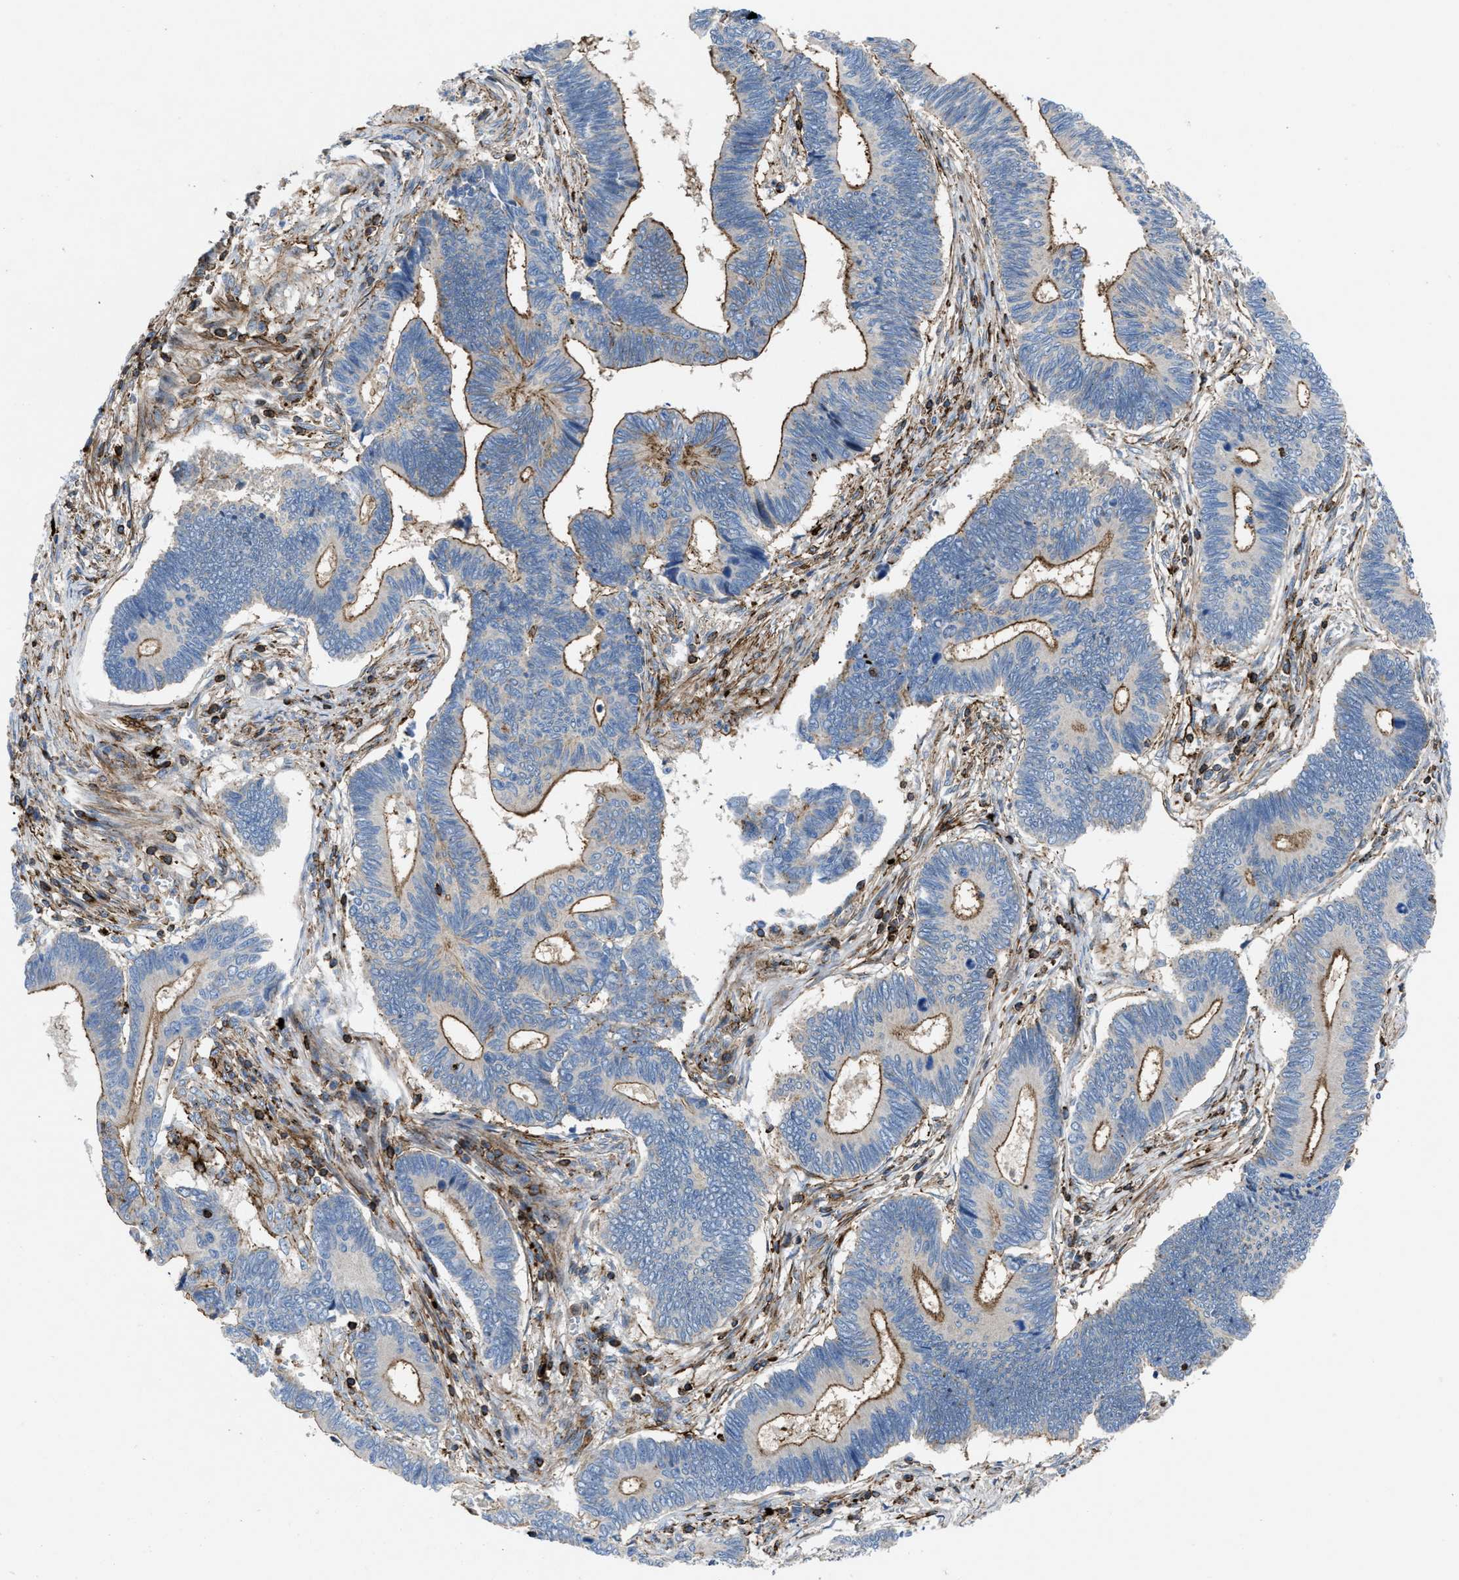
{"staining": {"intensity": "moderate", "quantity": ">75%", "location": "cytoplasmic/membranous"}, "tissue": "pancreatic cancer", "cell_type": "Tumor cells", "image_type": "cancer", "snomed": [{"axis": "morphology", "description": "Adenocarcinoma, NOS"}, {"axis": "topography", "description": "Pancreas"}], "caption": "This micrograph exhibits immunohistochemistry (IHC) staining of human pancreatic cancer (adenocarcinoma), with medium moderate cytoplasmic/membranous expression in about >75% of tumor cells.", "gene": "AGPAT2", "patient": {"sex": "female", "age": 70}}